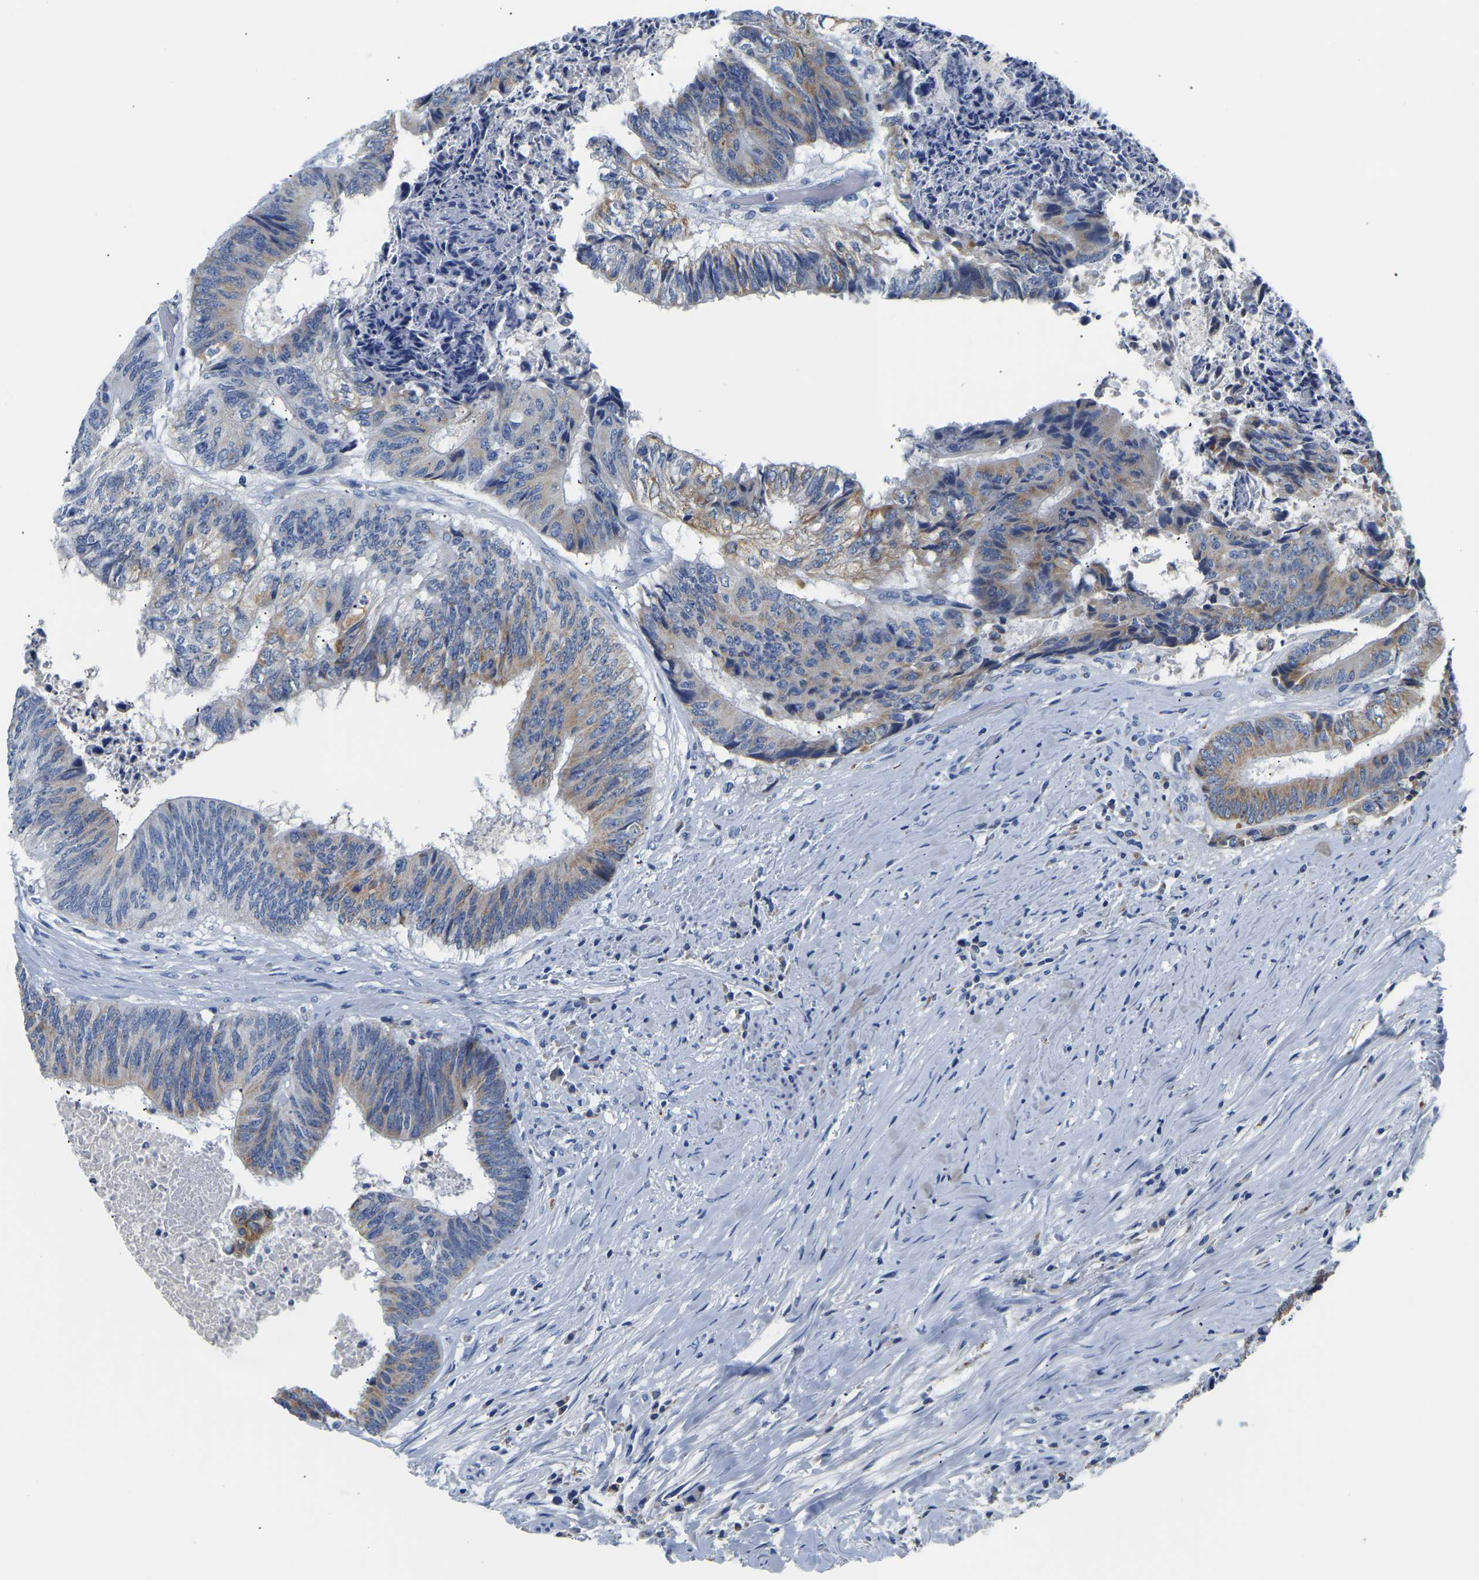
{"staining": {"intensity": "moderate", "quantity": "<25%", "location": "cytoplasmic/membranous"}, "tissue": "colorectal cancer", "cell_type": "Tumor cells", "image_type": "cancer", "snomed": [{"axis": "morphology", "description": "Adenocarcinoma, NOS"}, {"axis": "topography", "description": "Rectum"}], "caption": "Brown immunohistochemical staining in human adenocarcinoma (colorectal) demonstrates moderate cytoplasmic/membranous staining in about <25% of tumor cells. (DAB (3,3'-diaminobenzidine) IHC, brown staining for protein, blue staining for nuclei).", "gene": "PCK2", "patient": {"sex": "male", "age": 72}}